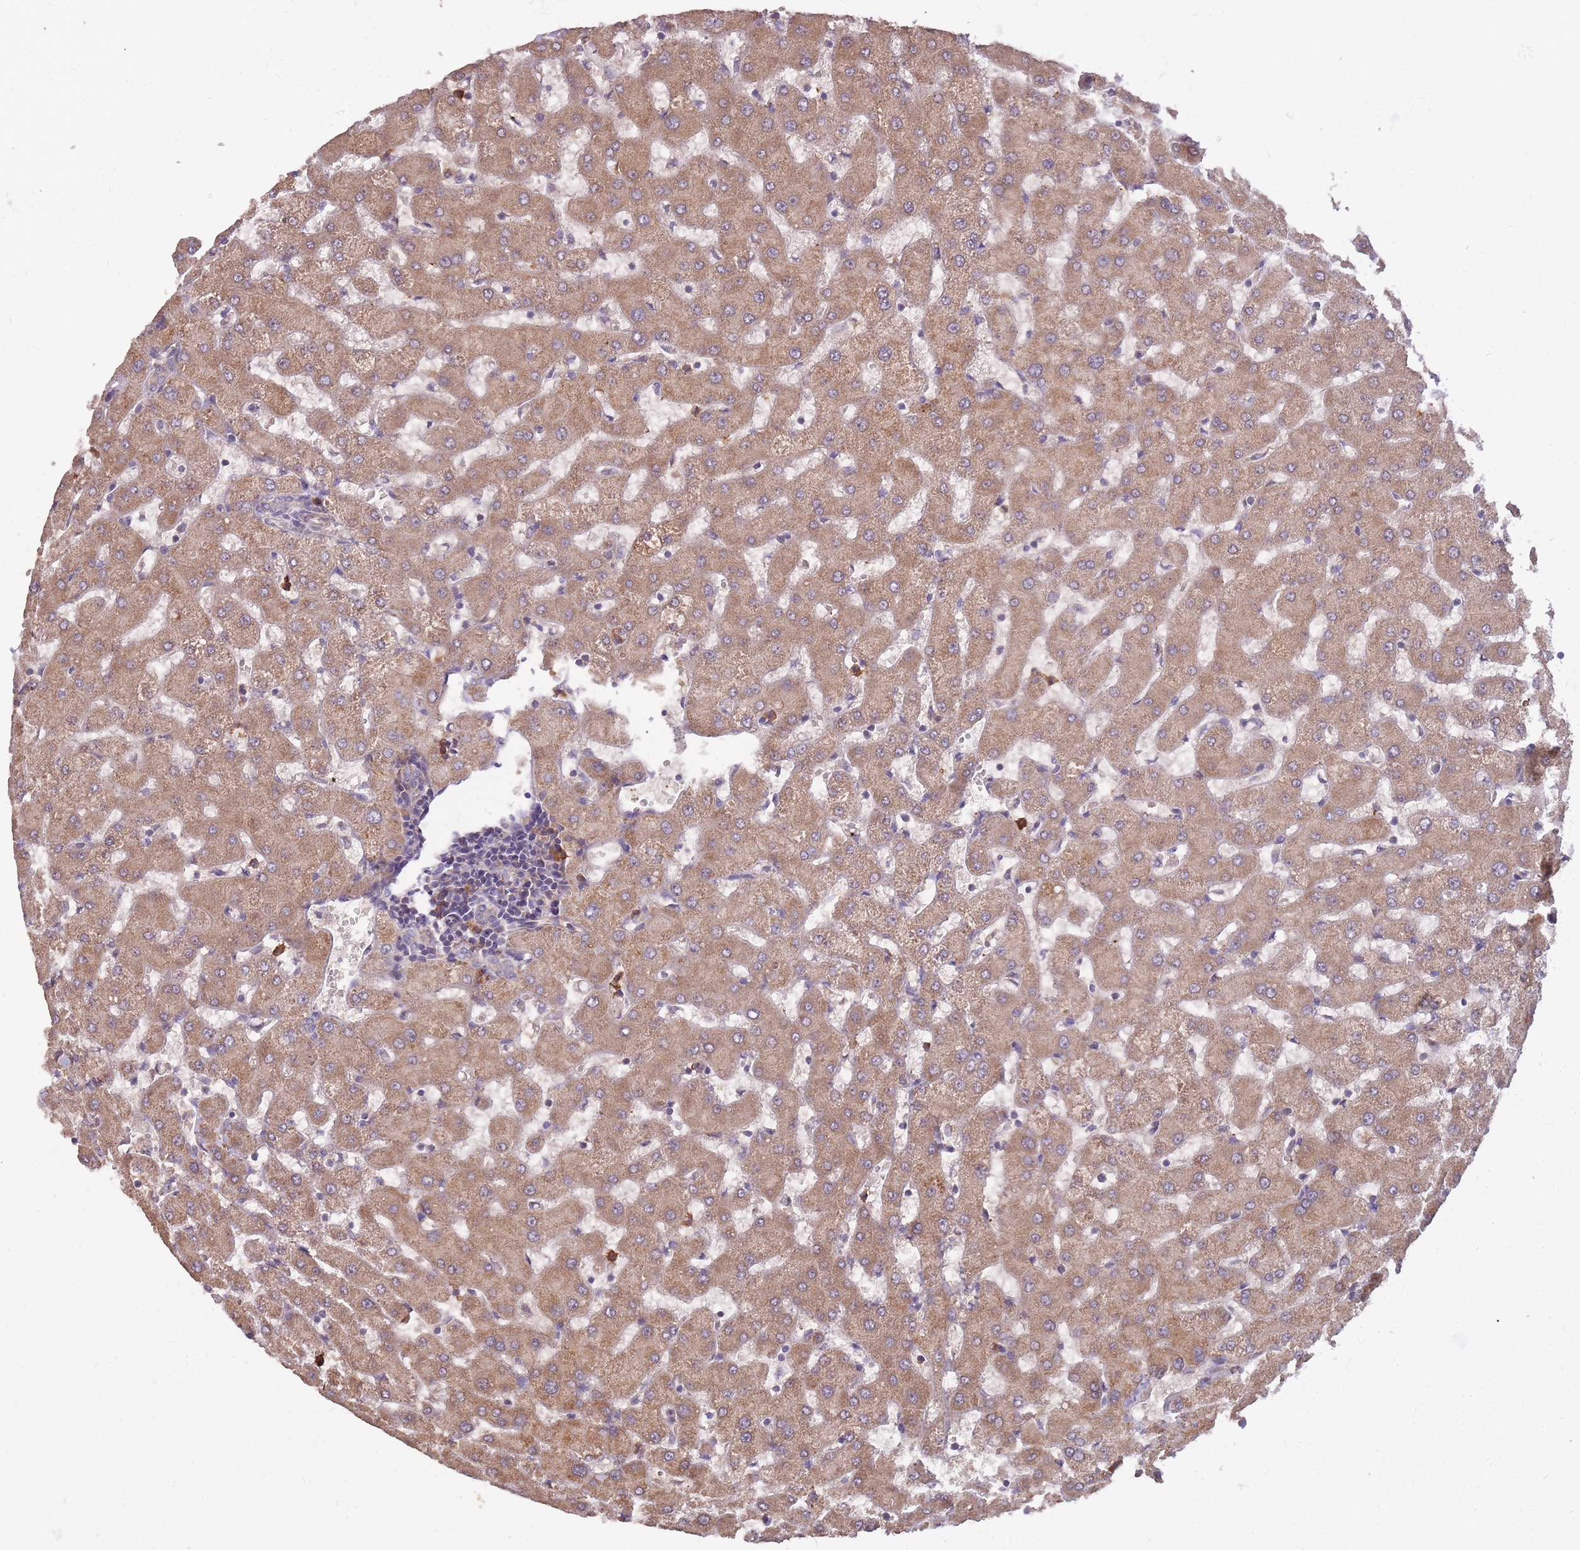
{"staining": {"intensity": "negative", "quantity": "none", "location": "none"}, "tissue": "liver", "cell_type": "Cholangiocytes", "image_type": "normal", "snomed": [{"axis": "morphology", "description": "Normal tissue, NOS"}, {"axis": "topography", "description": "Liver"}], "caption": "An immunohistochemistry photomicrograph of normal liver is shown. There is no staining in cholangiocytes of liver. (DAB (3,3'-diaminobenzidine) immunohistochemistry (IHC), high magnification).", "gene": "IGF2BP2", "patient": {"sex": "female", "age": 63}}